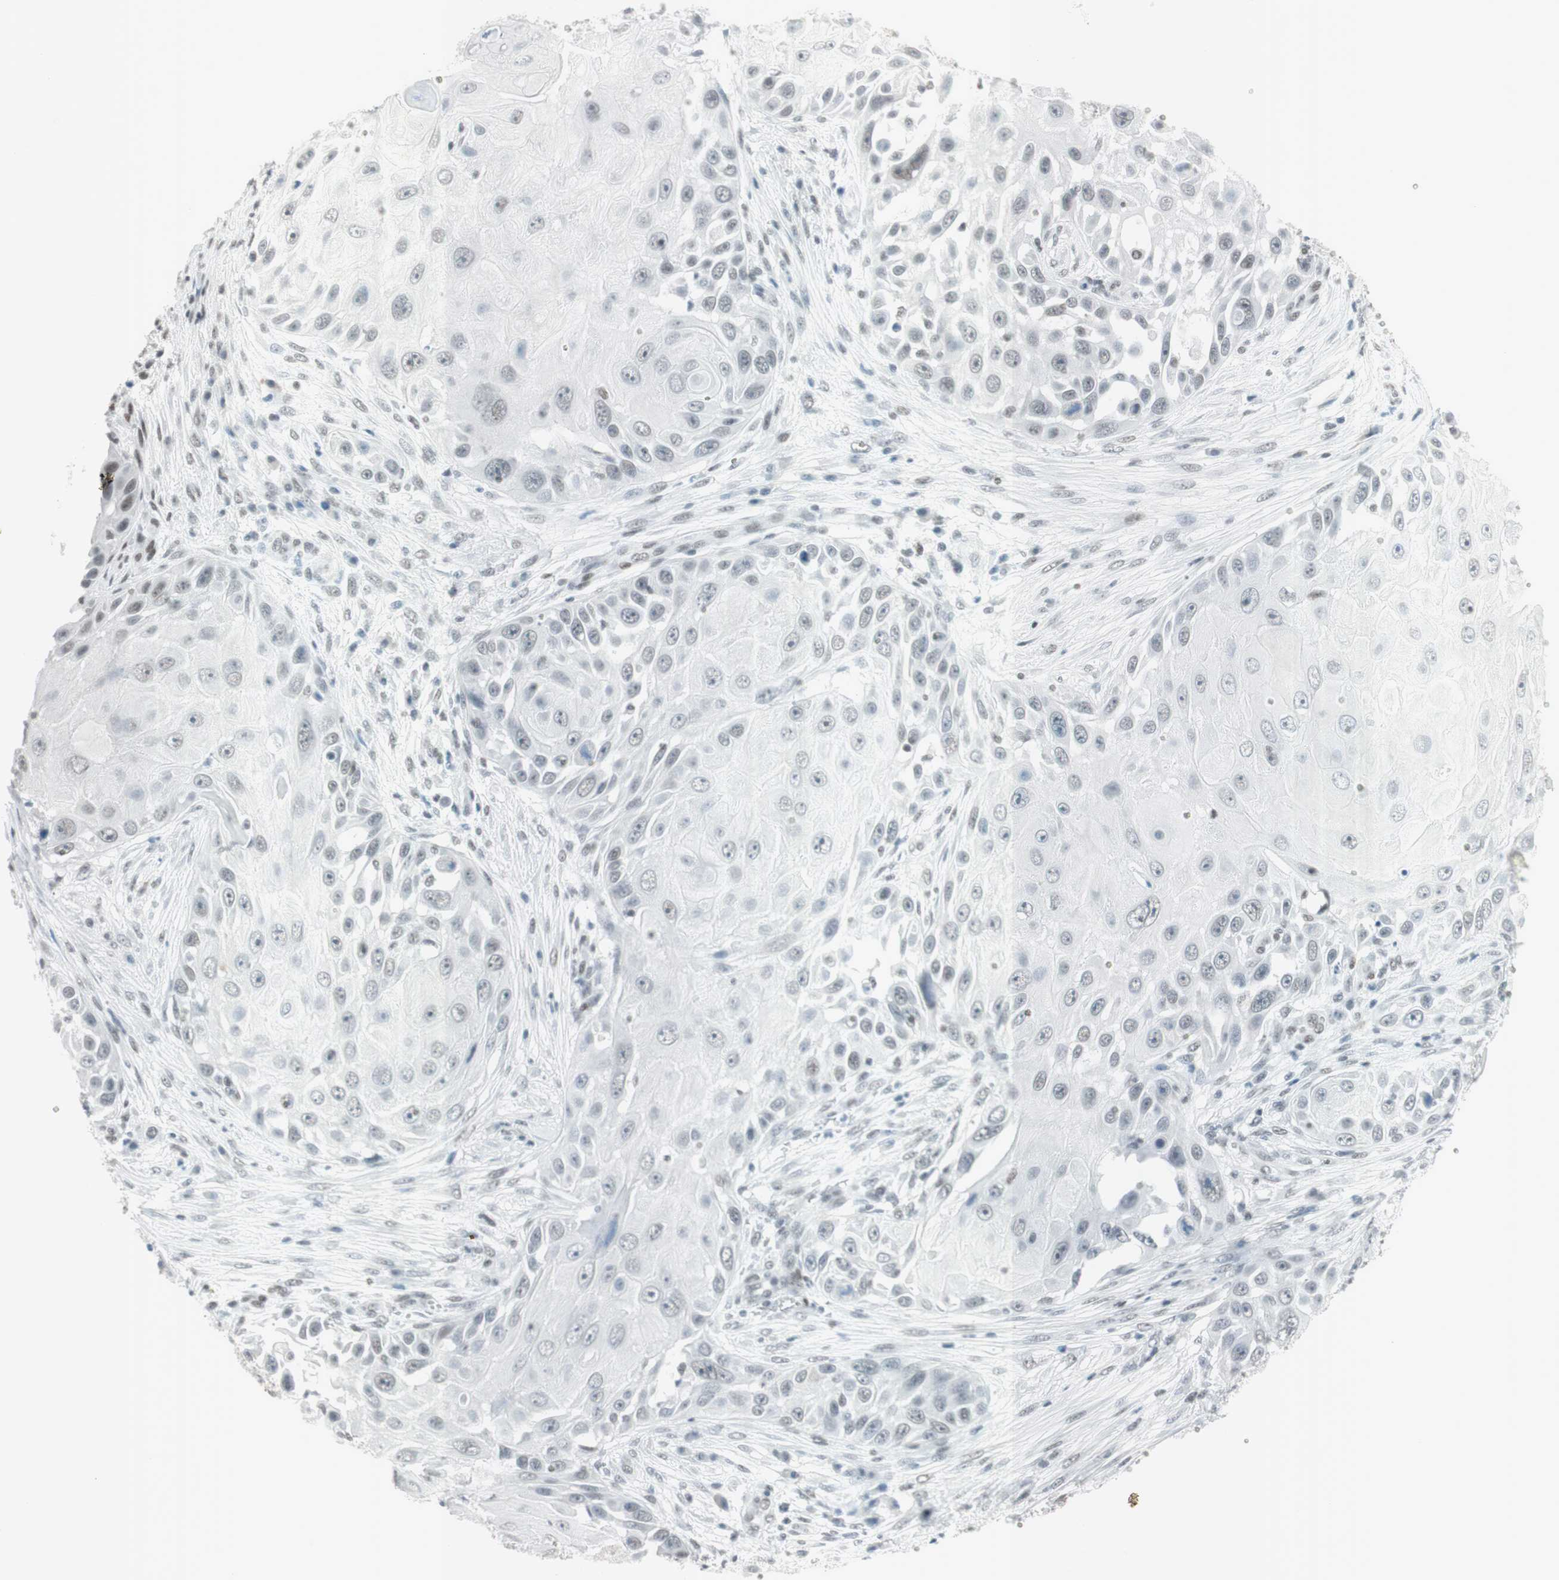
{"staining": {"intensity": "weak", "quantity": "<25%", "location": "nuclear"}, "tissue": "skin cancer", "cell_type": "Tumor cells", "image_type": "cancer", "snomed": [{"axis": "morphology", "description": "Squamous cell carcinoma, NOS"}, {"axis": "topography", "description": "Skin"}], "caption": "DAB immunohistochemical staining of human skin cancer exhibits no significant staining in tumor cells.", "gene": "ARID1A", "patient": {"sex": "female", "age": 44}}